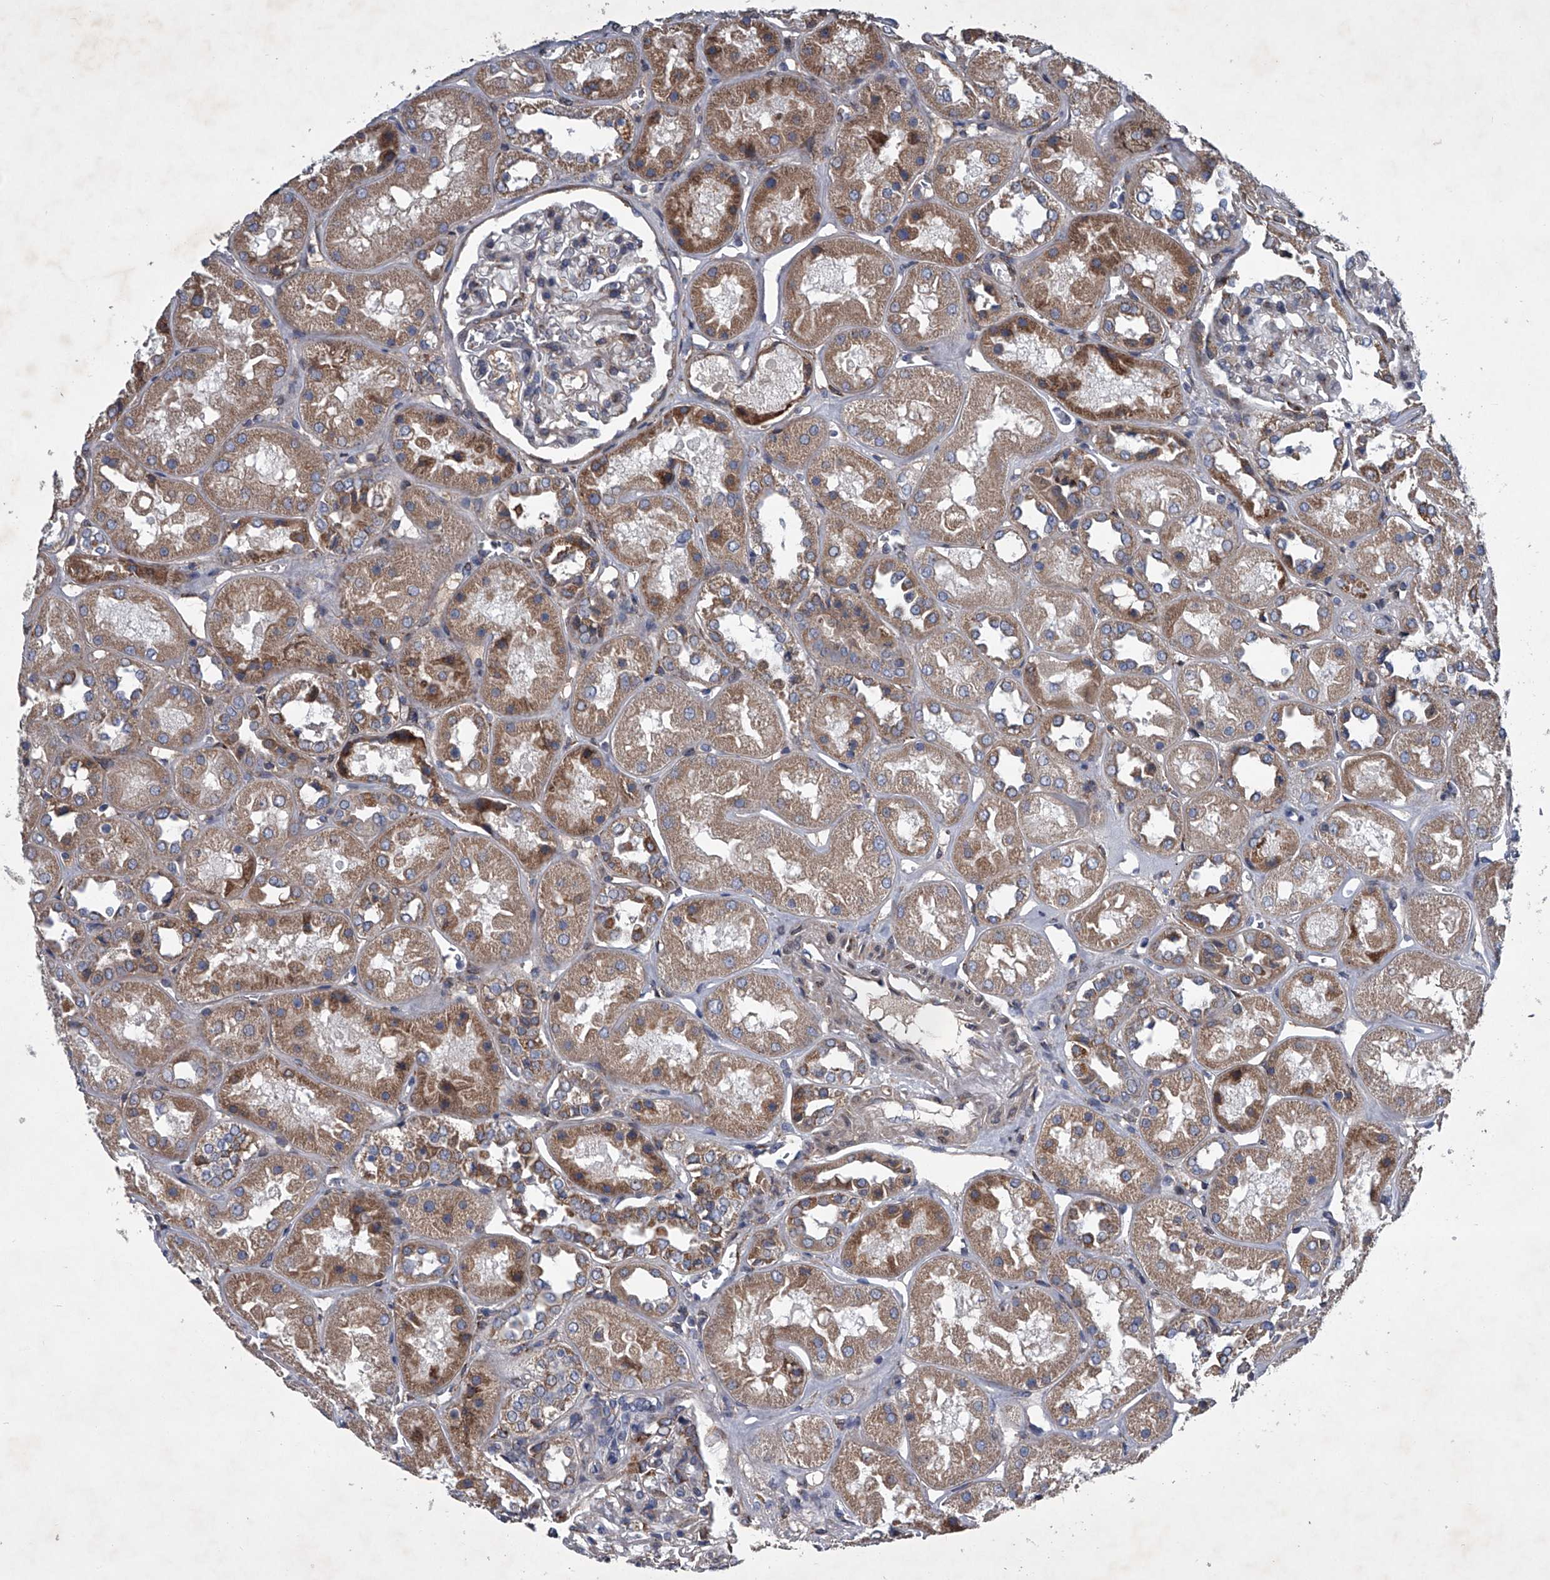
{"staining": {"intensity": "weak", "quantity": "<25%", "location": "cytoplasmic/membranous"}, "tissue": "kidney", "cell_type": "Cells in glomeruli", "image_type": "normal", "snomed": [{"axis": "morphology", "description": "Normal tissue, NOS"}, {"axis": "topography", "description": "Kidney"}], "caption": "Immunohistochemistry (IHC) histopathology image of benign human kidney stained for a protein (brown), which shows no expression in cells in glomeruli. (DAB immunohistochemistry visualized using brightfield microscopy, high magnification).", "gene": "ABCG1", "patient": {"sex": "male", "age": 70}}